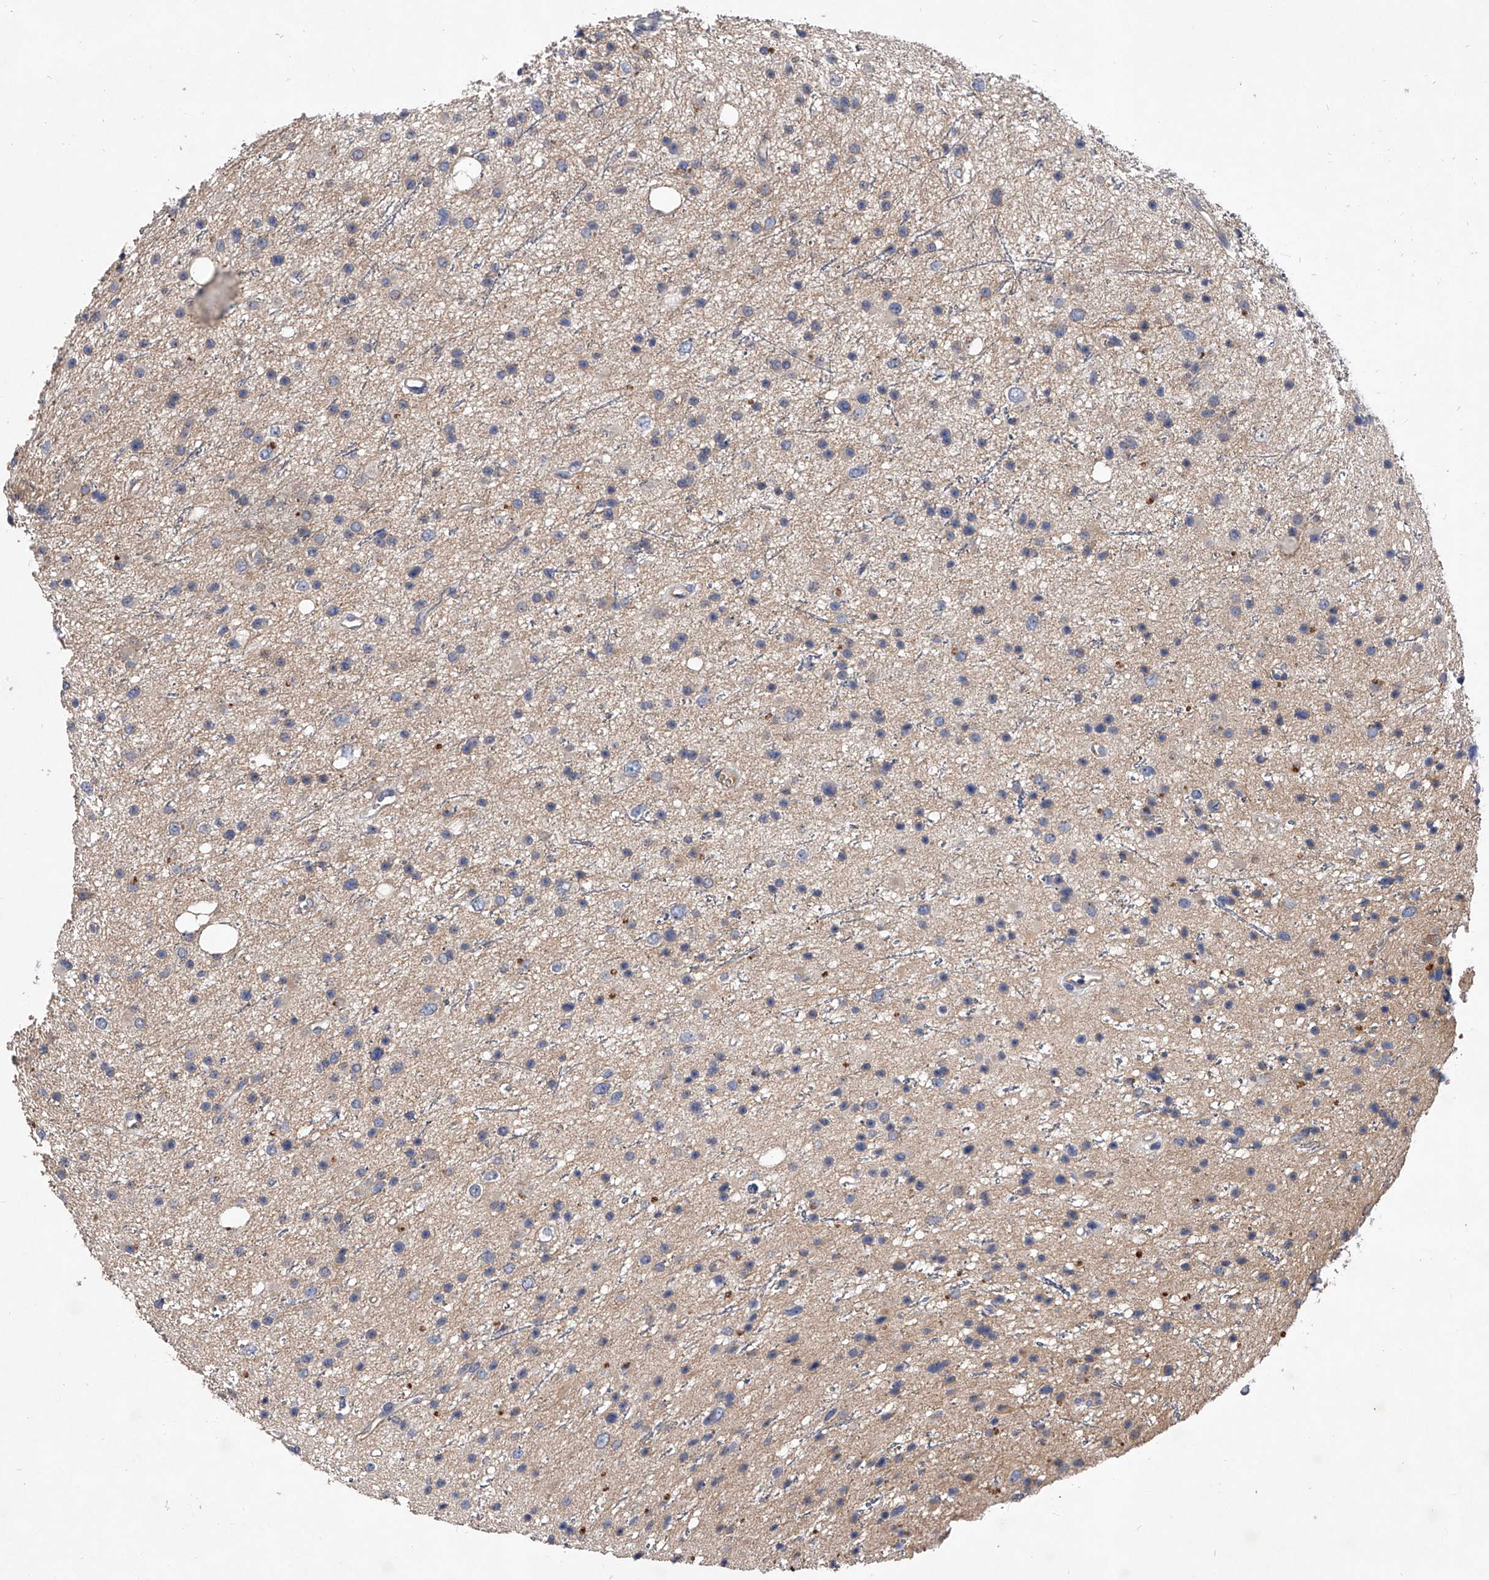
{"staining": {"intensity": "weak", "quantity": "<25%", "location": "cytoplasmic/membranous"}, "tissue": "glioma", "cell_type": "Tumor cells", "image_type": "cancer", "snomed": [{"axis": "morphology", "description": "Glioma, malignant, Low grade"}, {"axis": "topography", "description": "Cerebral cortex"}], "caption": "The micrograph displays no staining of tumor cells in glioma. (Brightfield microscopy of DAB (3,3'-diaminobenzidine) IHC at high magnification).", "gene": "C5", "patient": {"sex": "female", "age": 39}}